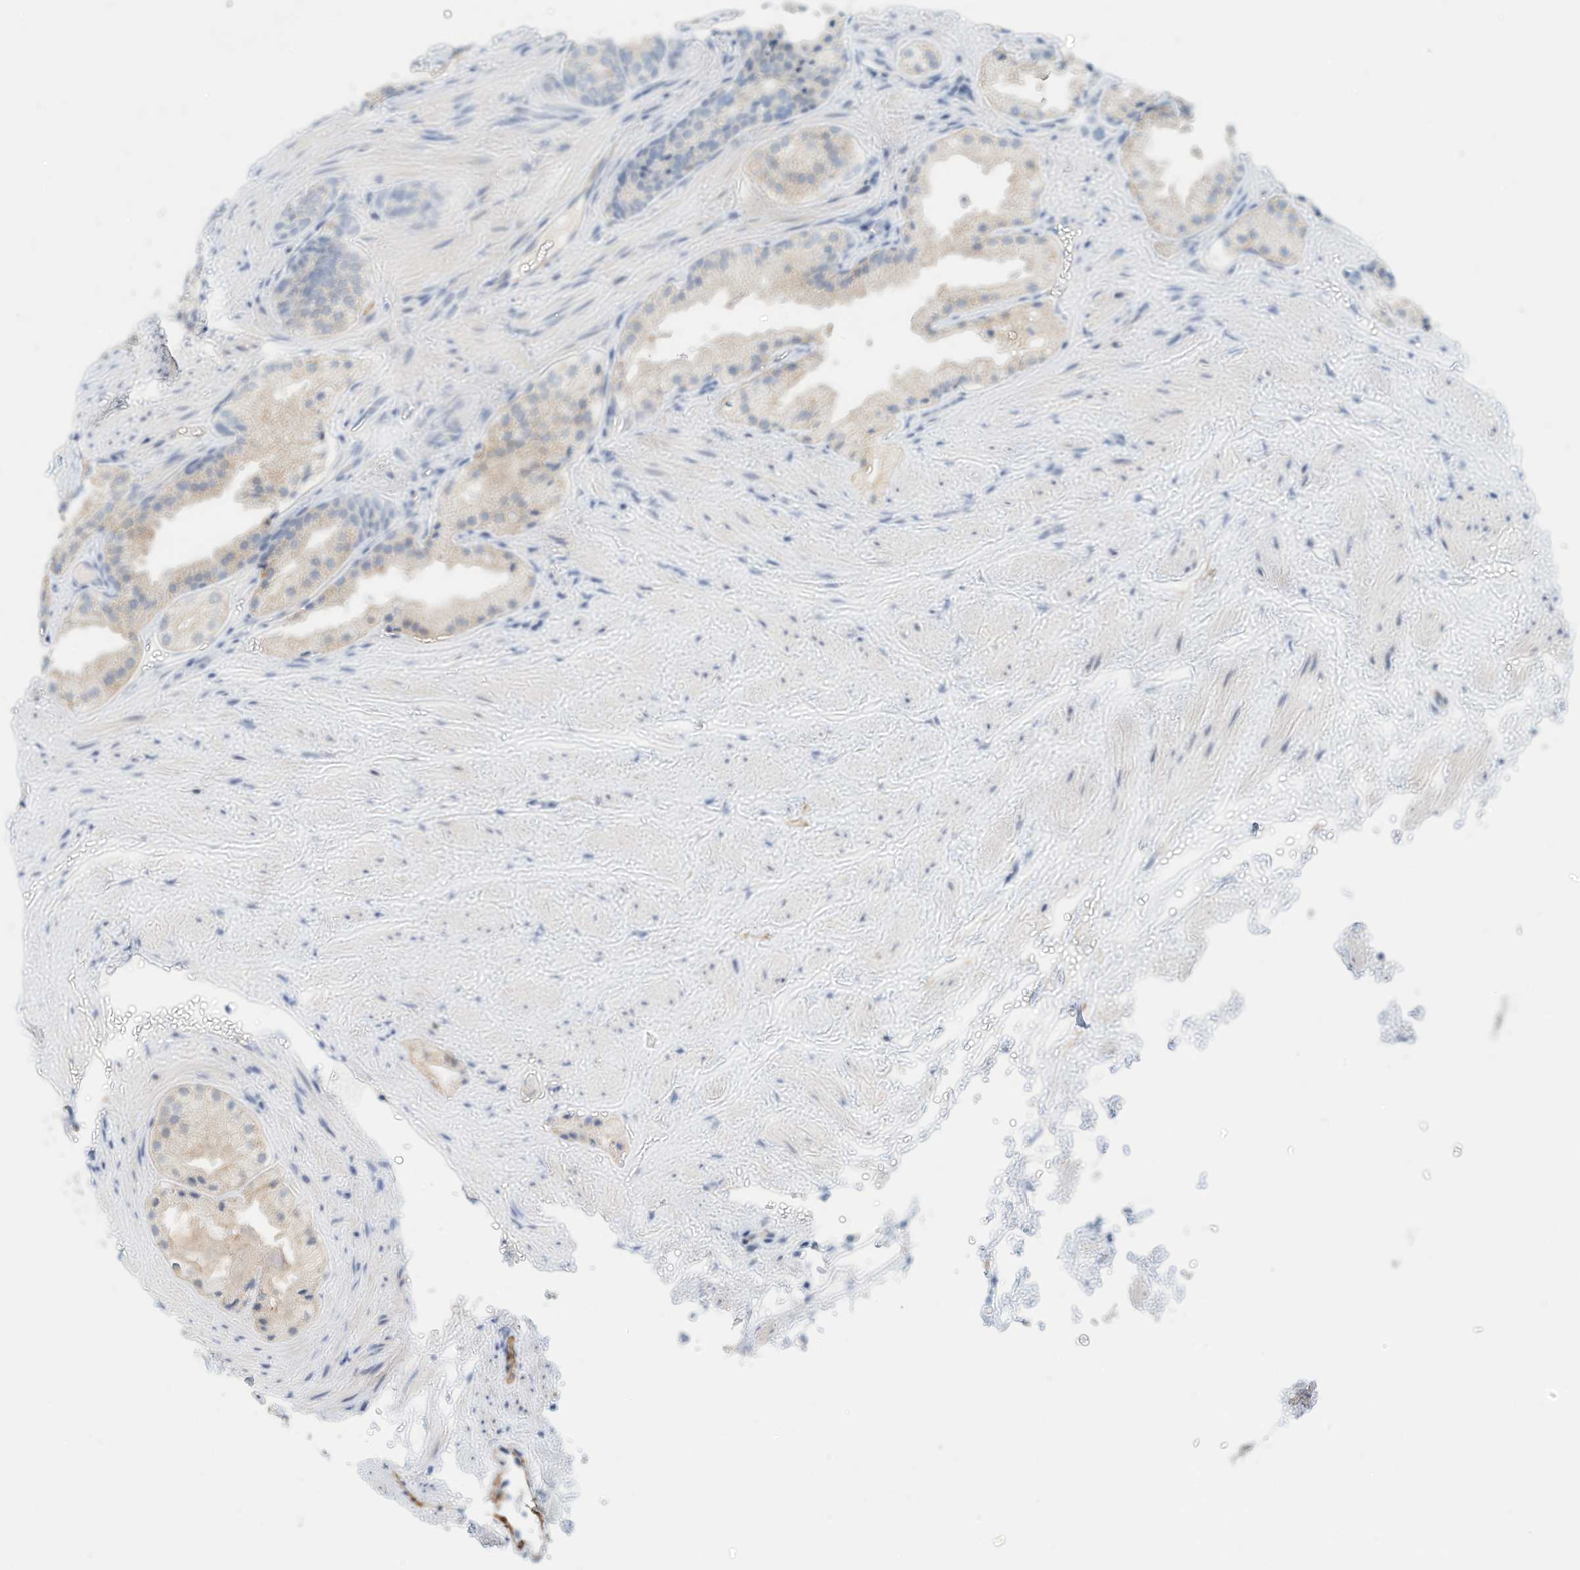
{"staining": {"intensity": "weak", "quantity": "<25%", "location": "cytoplasmic/membranous"}, "tissue": "prostate", "cell_type": "Glandular cells", "image_type": "normal", "snomed": [{"axis": "morphology", "description": "Normal tissue, NOS"}, {"axis": "topography", "description": "Prostate"}], "caption": "Immunohistochemical staining of normal prostate demonstrates no significant staining in glandular cells. (DAB immunohistochemistry (IHC) with hematoxylin counter stain).", "gene": "ARHGAP28", "patient": {"sex": "male", "age": 76}}